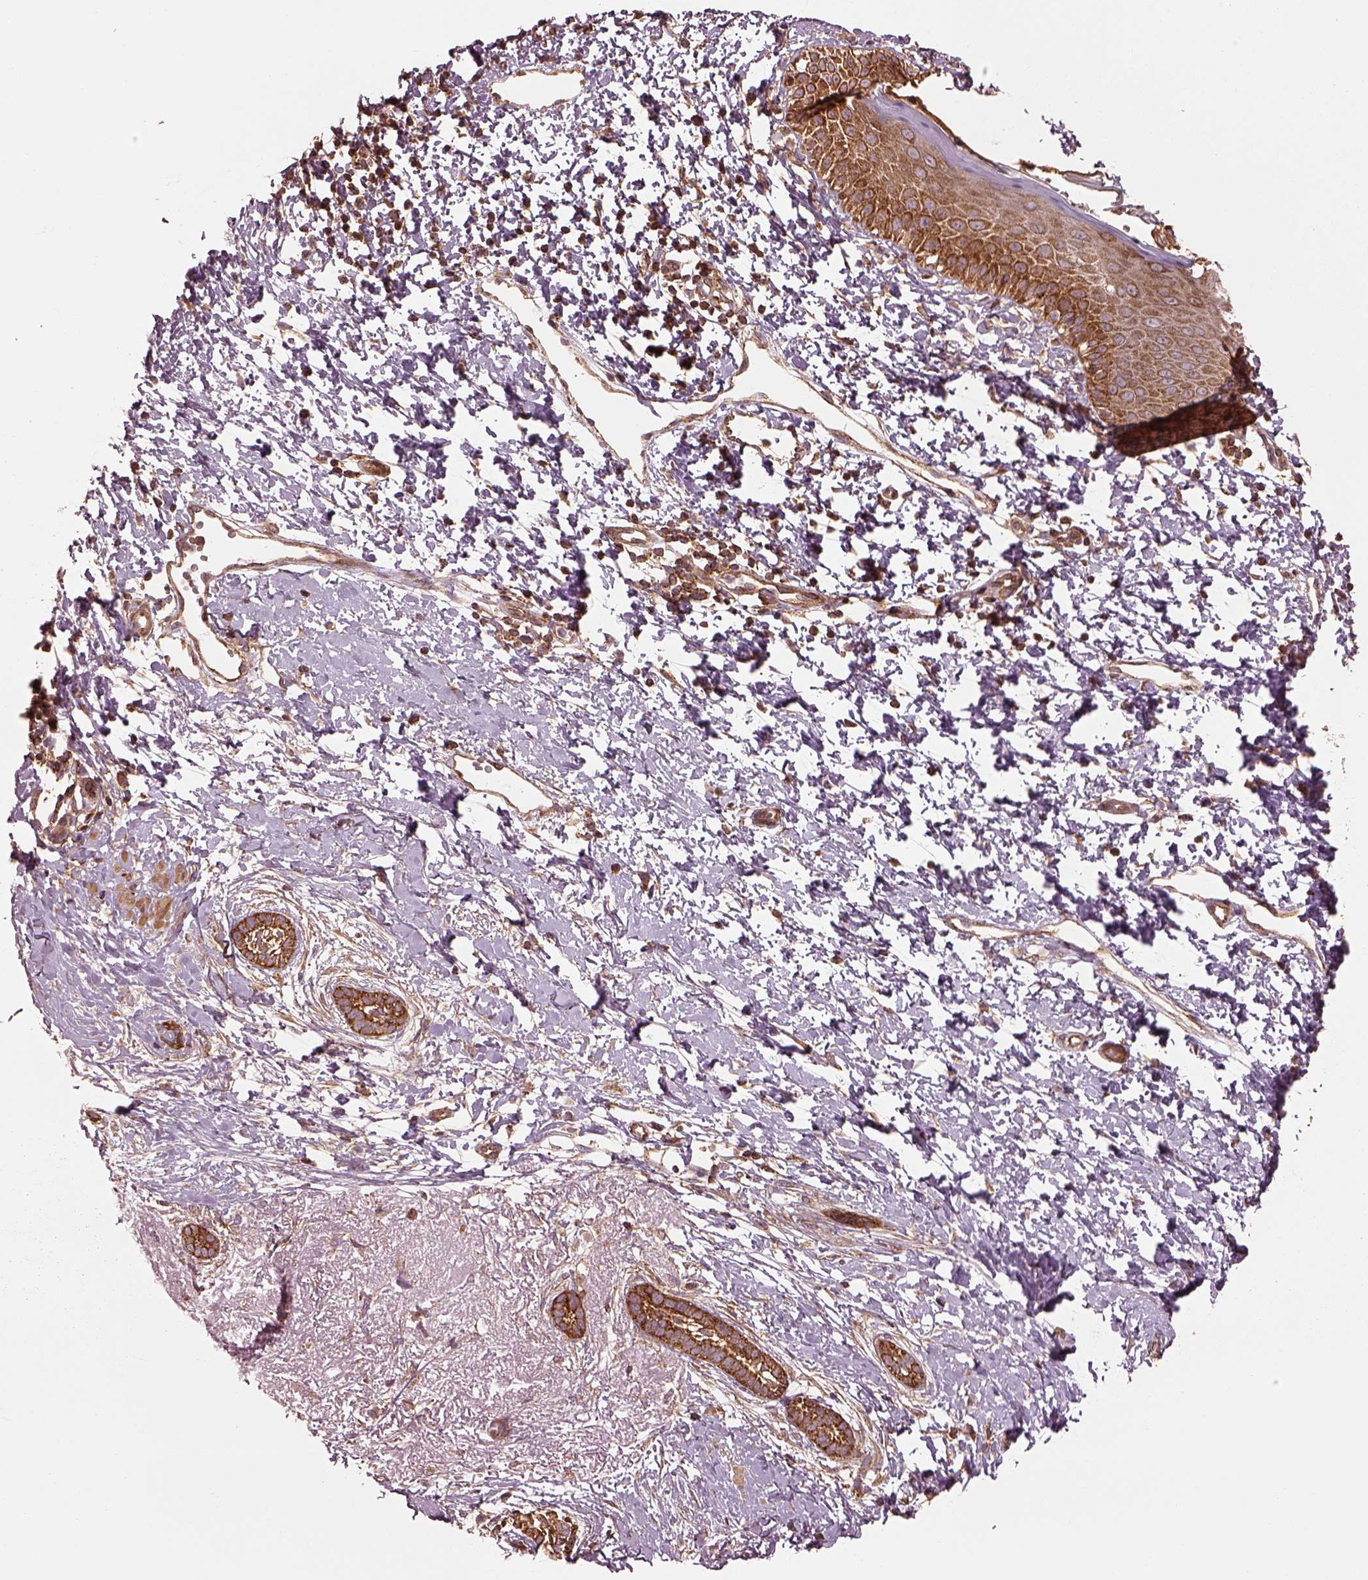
{"staining": {"intensity": "strong", "quantity": ">75%", "location": "cytoplasmic/membranous"}, "tissue": "skin cancer", "cell_type": "Tumor cells", "image_type": "cancer", "snomed": [{"axis": "morphology", "description": "Normal tissue, NOS"}, {"axis": "morphology", "description": "Basal cell carcinoma"}, {"axis": "topography", "description": "Skin"}], "caption": "Strong cytoplasmic/membranous positivity for a protein is appreciated in approximately >75% of tumor cells of skin cancer (basal cell carcinoma) using immunohistochemistry (IHC).", "gene": "LSM14A", "patient": {"sex": "male", "age": 84}}